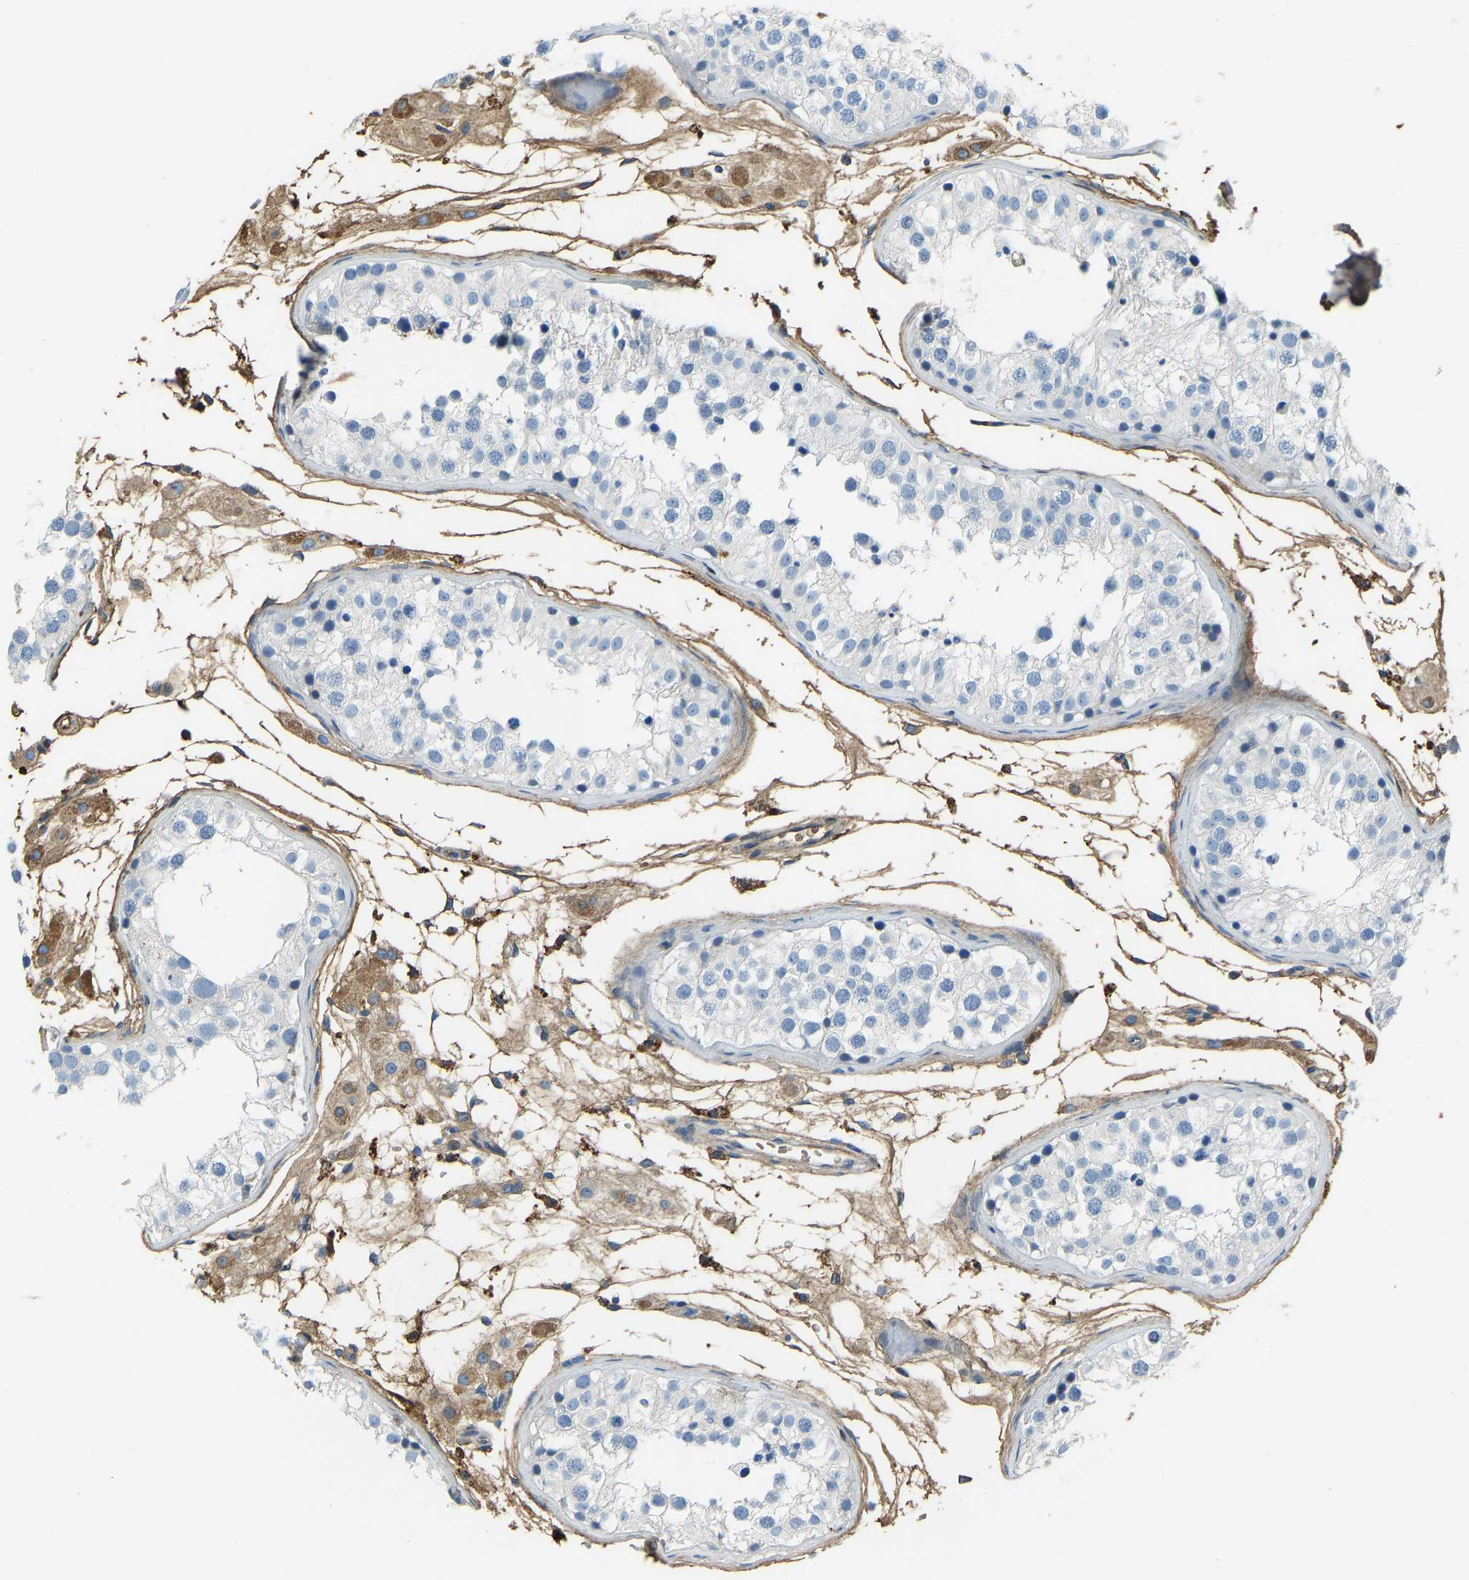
{"staining": {"intensity": "negative", "quantity": "none", "location": "none"}, "tissue": "testis", "cell_type": "Cells in seminiferous ducts", "image_type": "normal", "snomed": [{"axis": "morphology", "description": "Normal tissue, NOS"}, {"axis": "morphology", "description": "Adenocarcinoma, metastatic, NOS"}, {"axis": "topography", "description": "Testis"}], "caption": "This is a histopathology image of immunohistochemistry staining of unremarkable testis, which shows no staining in cells in seminiferous ducts.", "gene": "THBS4", "patient": {"sex": "male", "age": 26}}